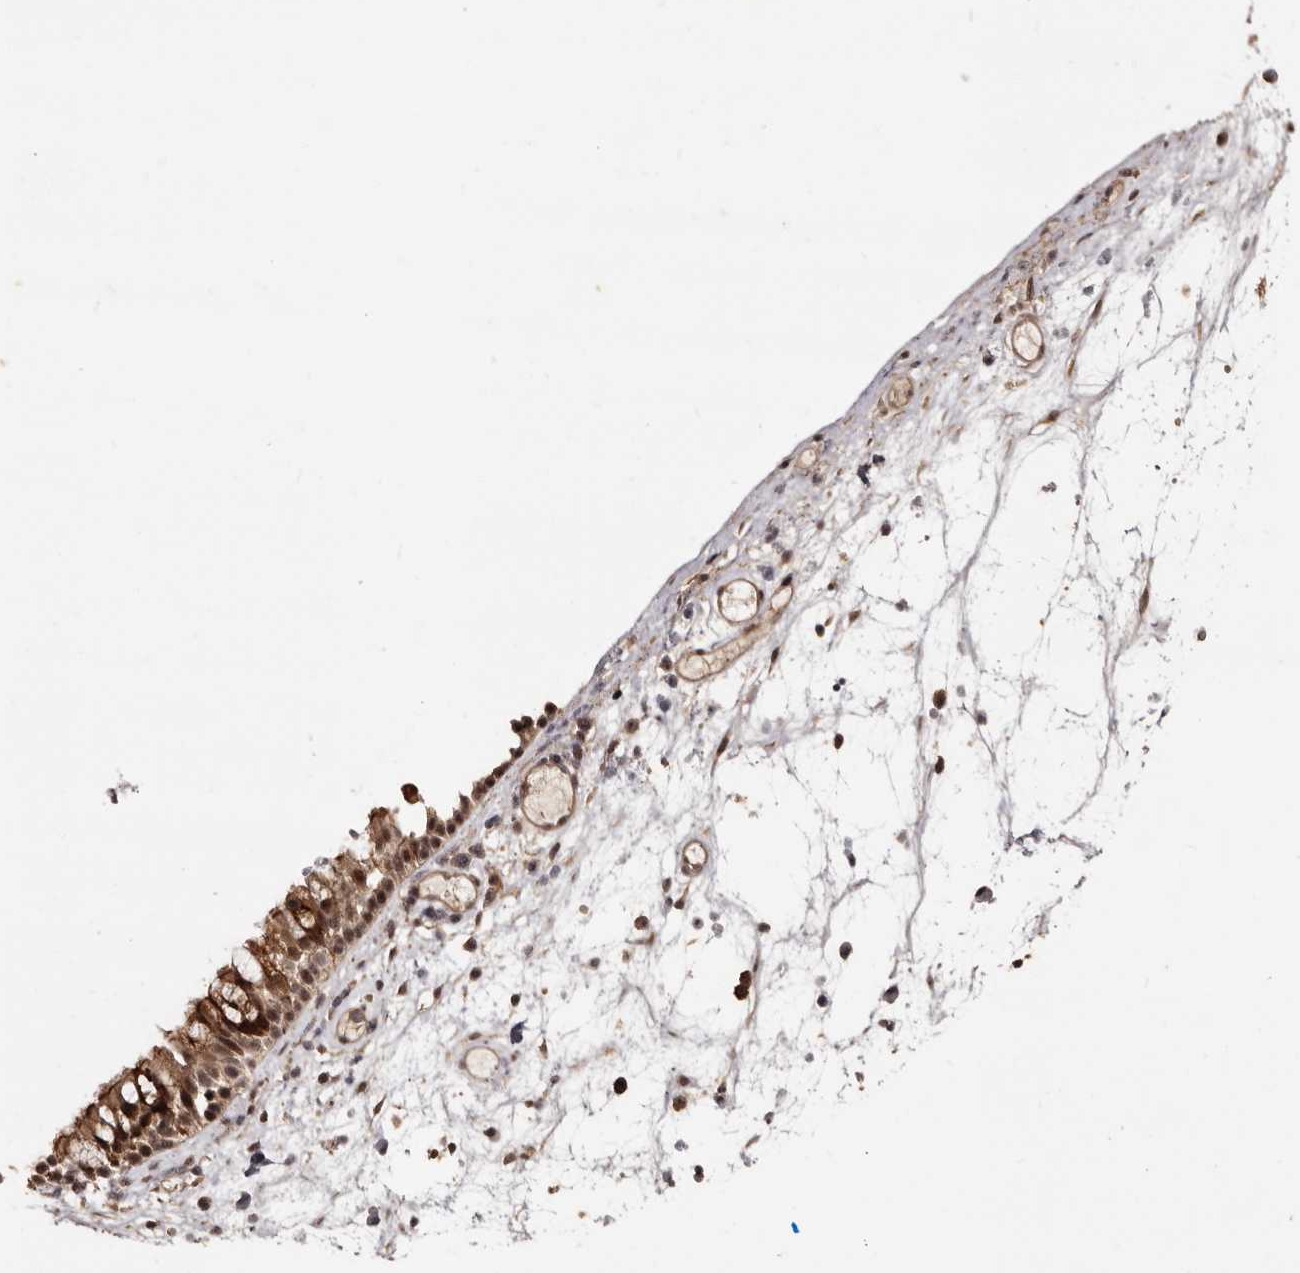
{"staining": {"intensity": "moderate", "quantity": ">75%", "location": "cytoplasmic/membranous,nuclear"}, "tissue": "nasopharynx", "cell_type": "Respiratory epithelial cells", "image_type": "normal", "snomed": [{"axis": "morphology", "description": "Normal tissue, NOS"}, {"axis": "morphology", "description": "Inflammation, NOS"}, {"axis": "morphology", "description": "Malignant melanoma, Metastatic site"}, {"axis": "topography", "description": "Nasopharynx"}], "caption": "Moderate cytoplasmic/membranous,nuclear staining for a protein is seen in approximately >75% of respiratory epithelial cells of normal nasopharynx using IHC.", "gene": "TBC1D22B", "patient": {"sex": "male", "age": 70}}